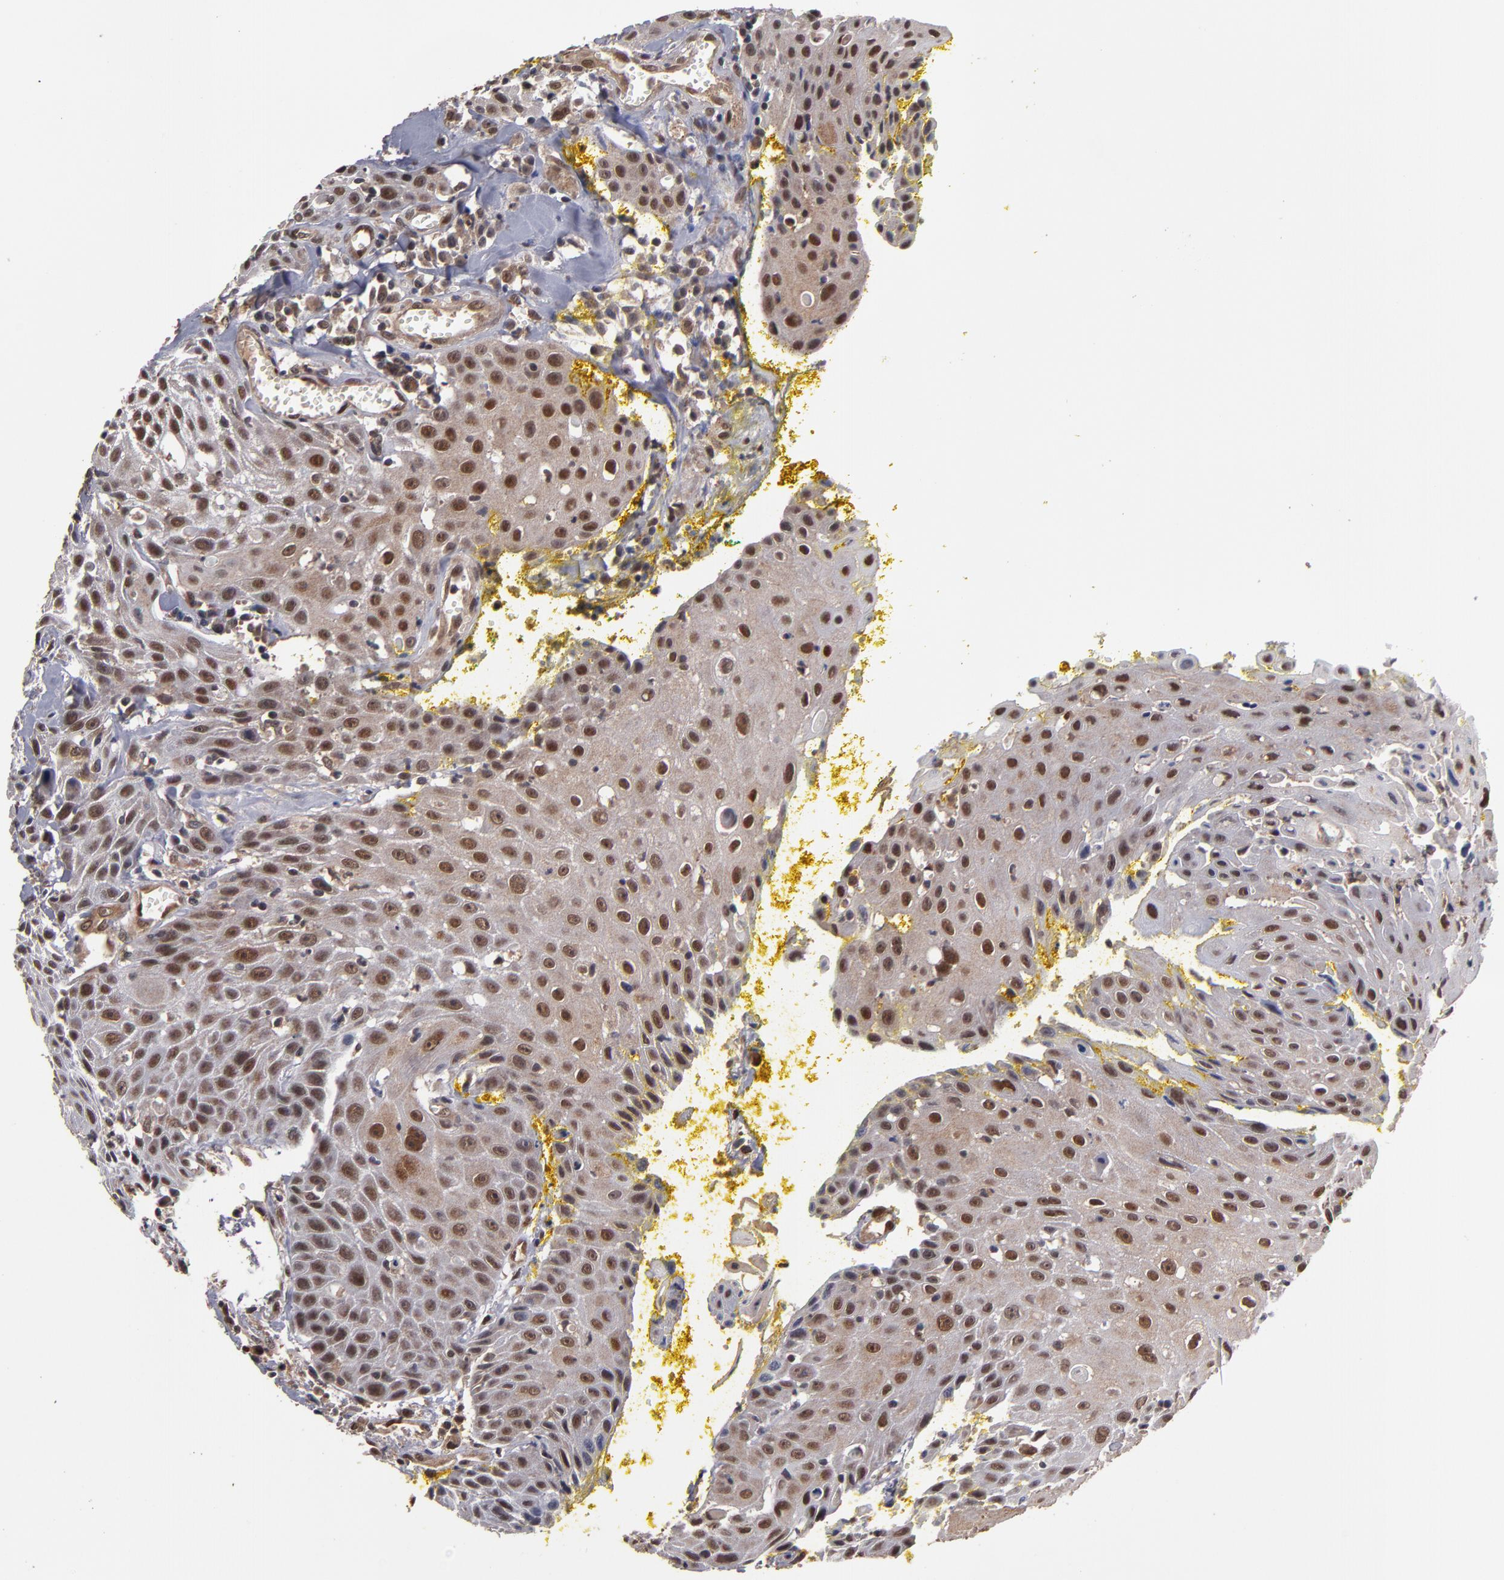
{"staining": {"intensity": "moderate", "quantity": ">75%", "location": "cytoplasmic/membranous,nuclear"}, "tissue": "head and neck cancer", "cell_type": "Tumor cells", "image_type": "cancer", "snomed": [{"axis": "morphology", "description": "Squamous cell carcinoma, NOS"}, {"axis": "topography", "description": "Oral tissue"}, {"axis": "topography", "description": "Head-Neck"}], "caption": "Immunohistochemistry (DAB (3,3'-diaminobenzidine)) staining of head and neck cancer exhibits moderate cytoplasmic/membranous and nuclear protein staining in approximately >75% of tumor cells. (Brightfield microscopy of DAB IHC at high magnification).", "gene": "CUL5", "patient": {"sex": "female", "age": 82}}